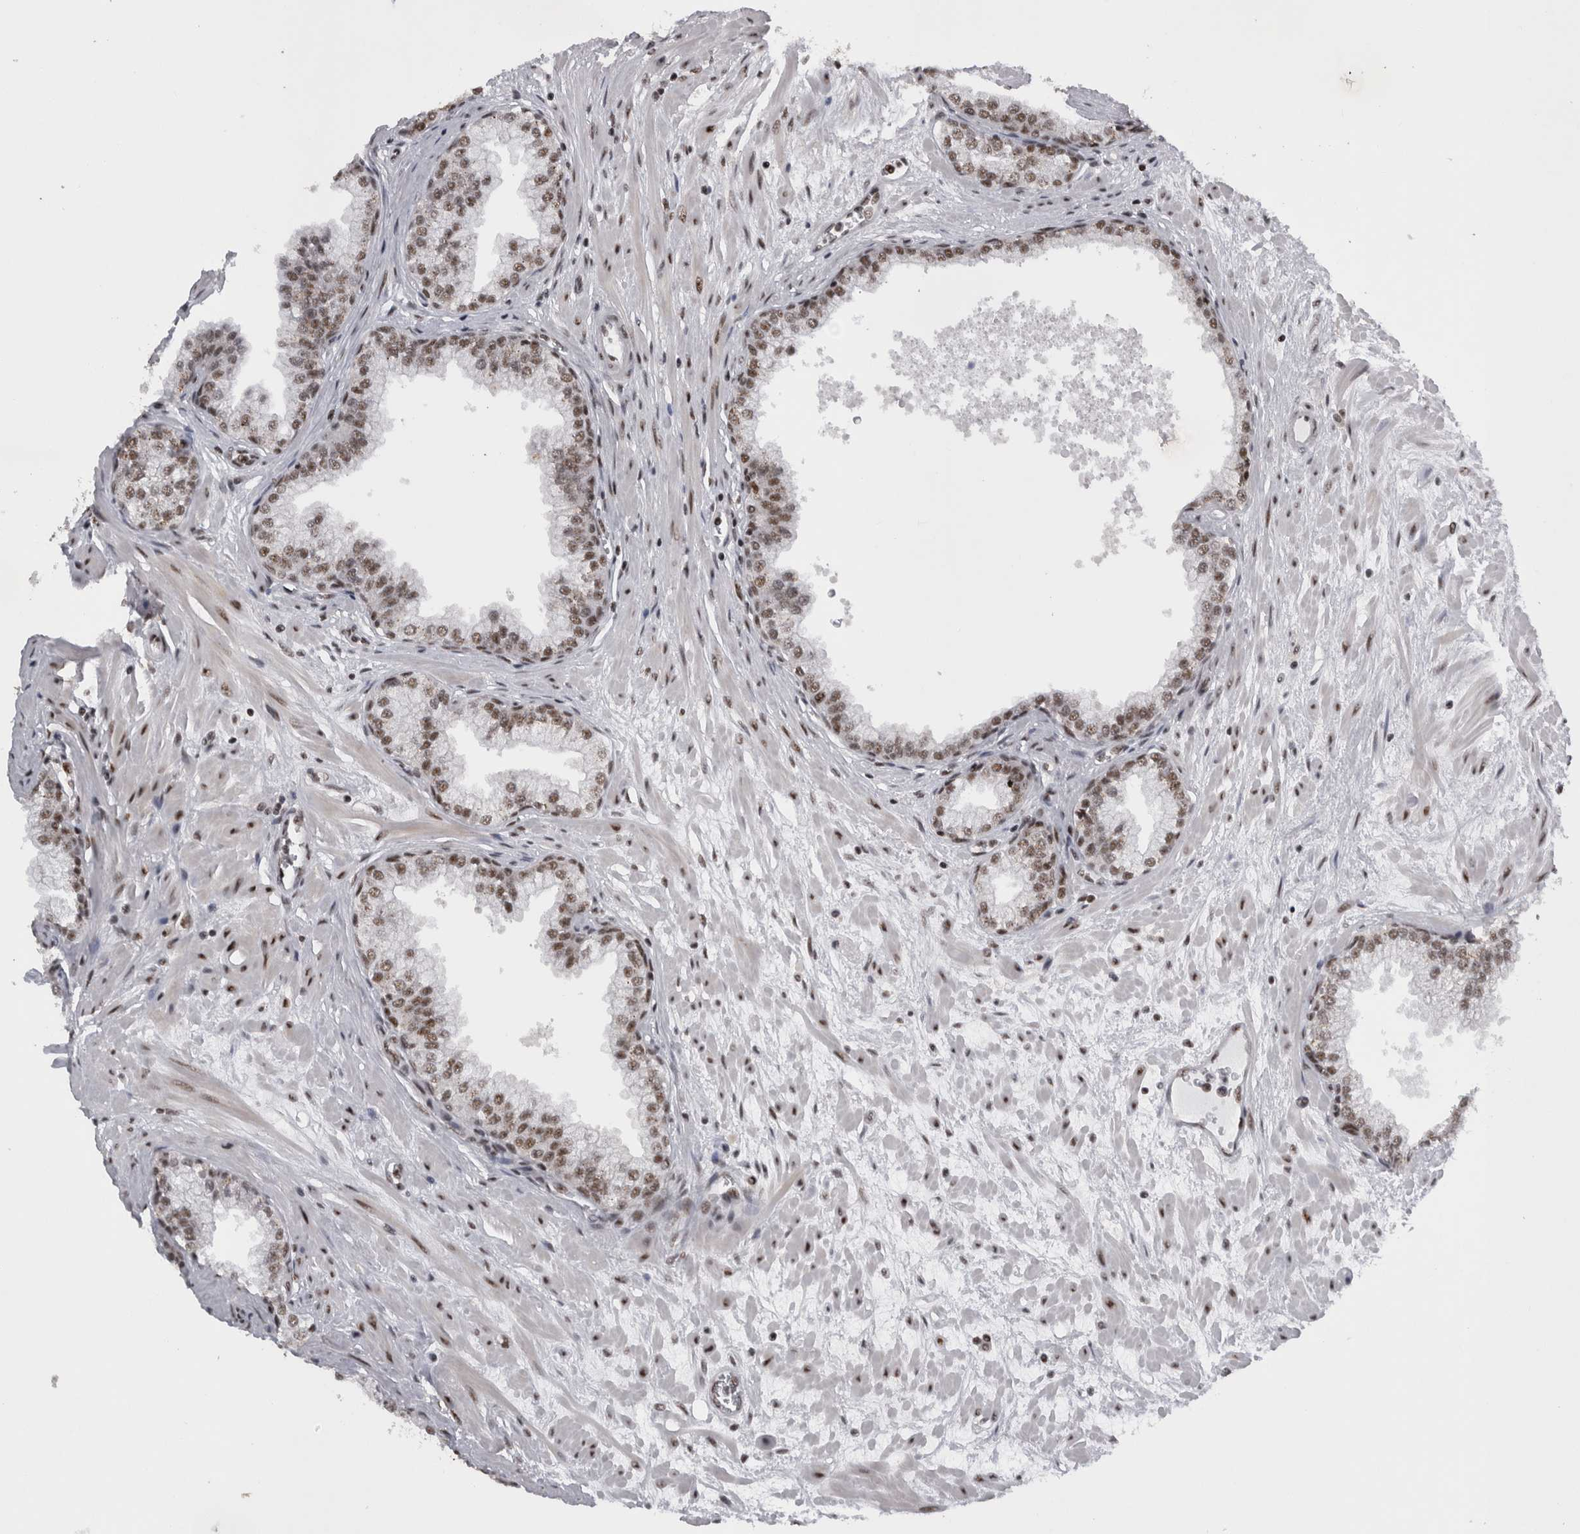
{"staining": {"intensity": "strong", "quantity": ">75%", "location": "nuclear"}, "tissue": "prostate", "cell_type": "Glandular cells", "image_type": "normal", "snomed": [{"axis": "morphology", "description": "Normal tissue, NOS"}, {"axis": "morphology", "description": "Urothelial carcinoma, Low grade"}, {"axis": "topography", "description": "Urinary bladder"}, {"axis": "topography", "description": "Prostate"}], "caption": "Strong nuclear protein positivity is seen in about >75% of glandular cells in prostate. Using DAB (brown) and hematoxylin (blue) stains, captured at high magnification using brightfield microscopy.", "gene": "CDK11A", "patient": {"sex": "male", "age": 60}}